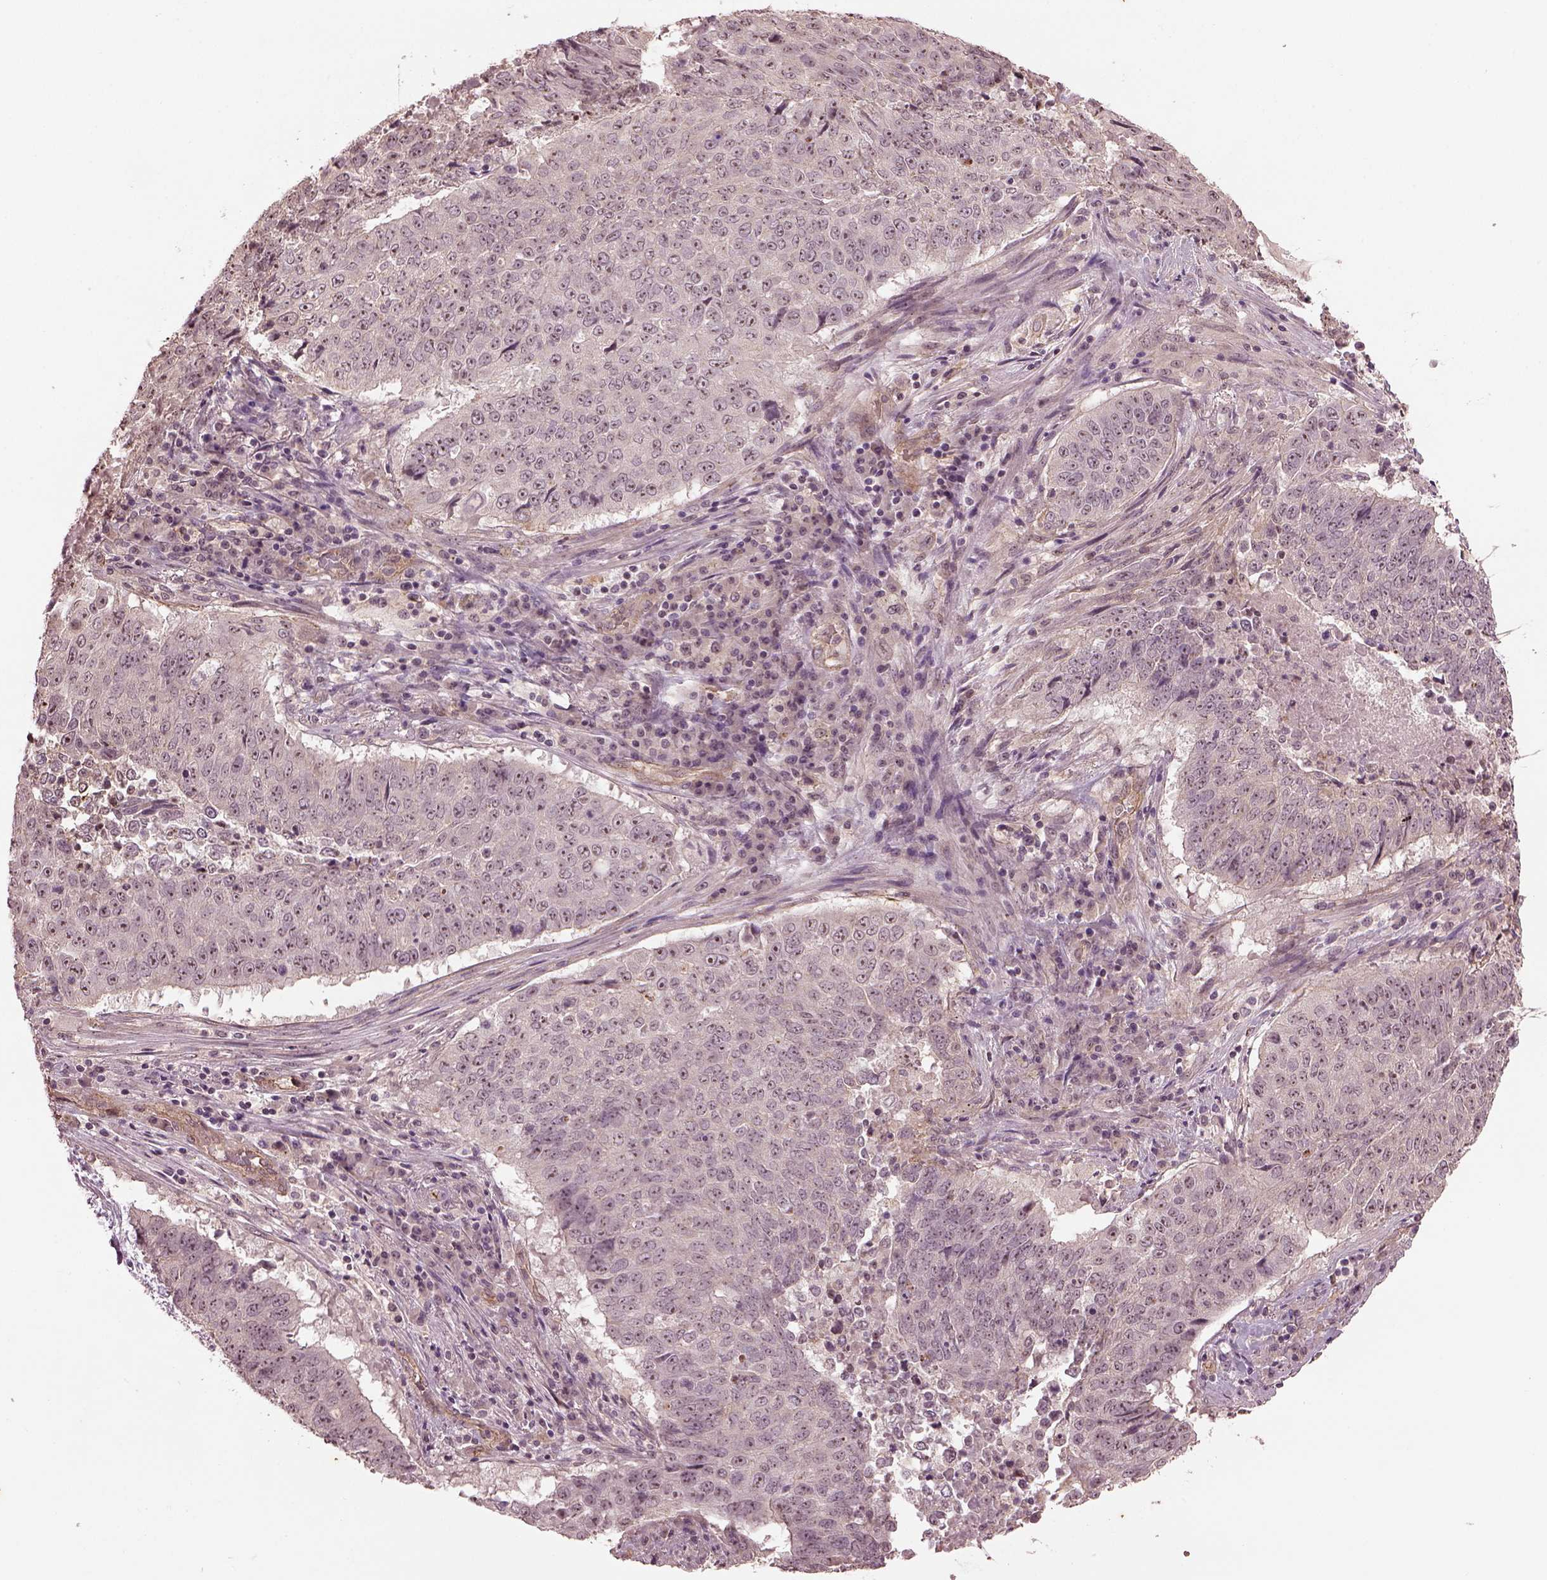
{"staining": {"intensity": "moderate", "quantity": "25%-75%", "location": "nuclear"}, "tissue": "lung cancer", "cell_type": "Tumor cells", "image_type": "cancer", "snomed": [{"axis": "morphology", "description": "Normal tissue, NOS"}, {"axis": "morphology", "description": "Squamous cell carcinoma, NOS"}, {"axis": "topography", "description": "Bronchus"}, {"axis": "topography", "description": "Lung"}], "caption": "This is an image of IHC staining of lung cancer, which shows moderate staining in the nuclear of tumor cells.", "gene": "GNRH1", "patient": {"sex": "male", "age": 64}}